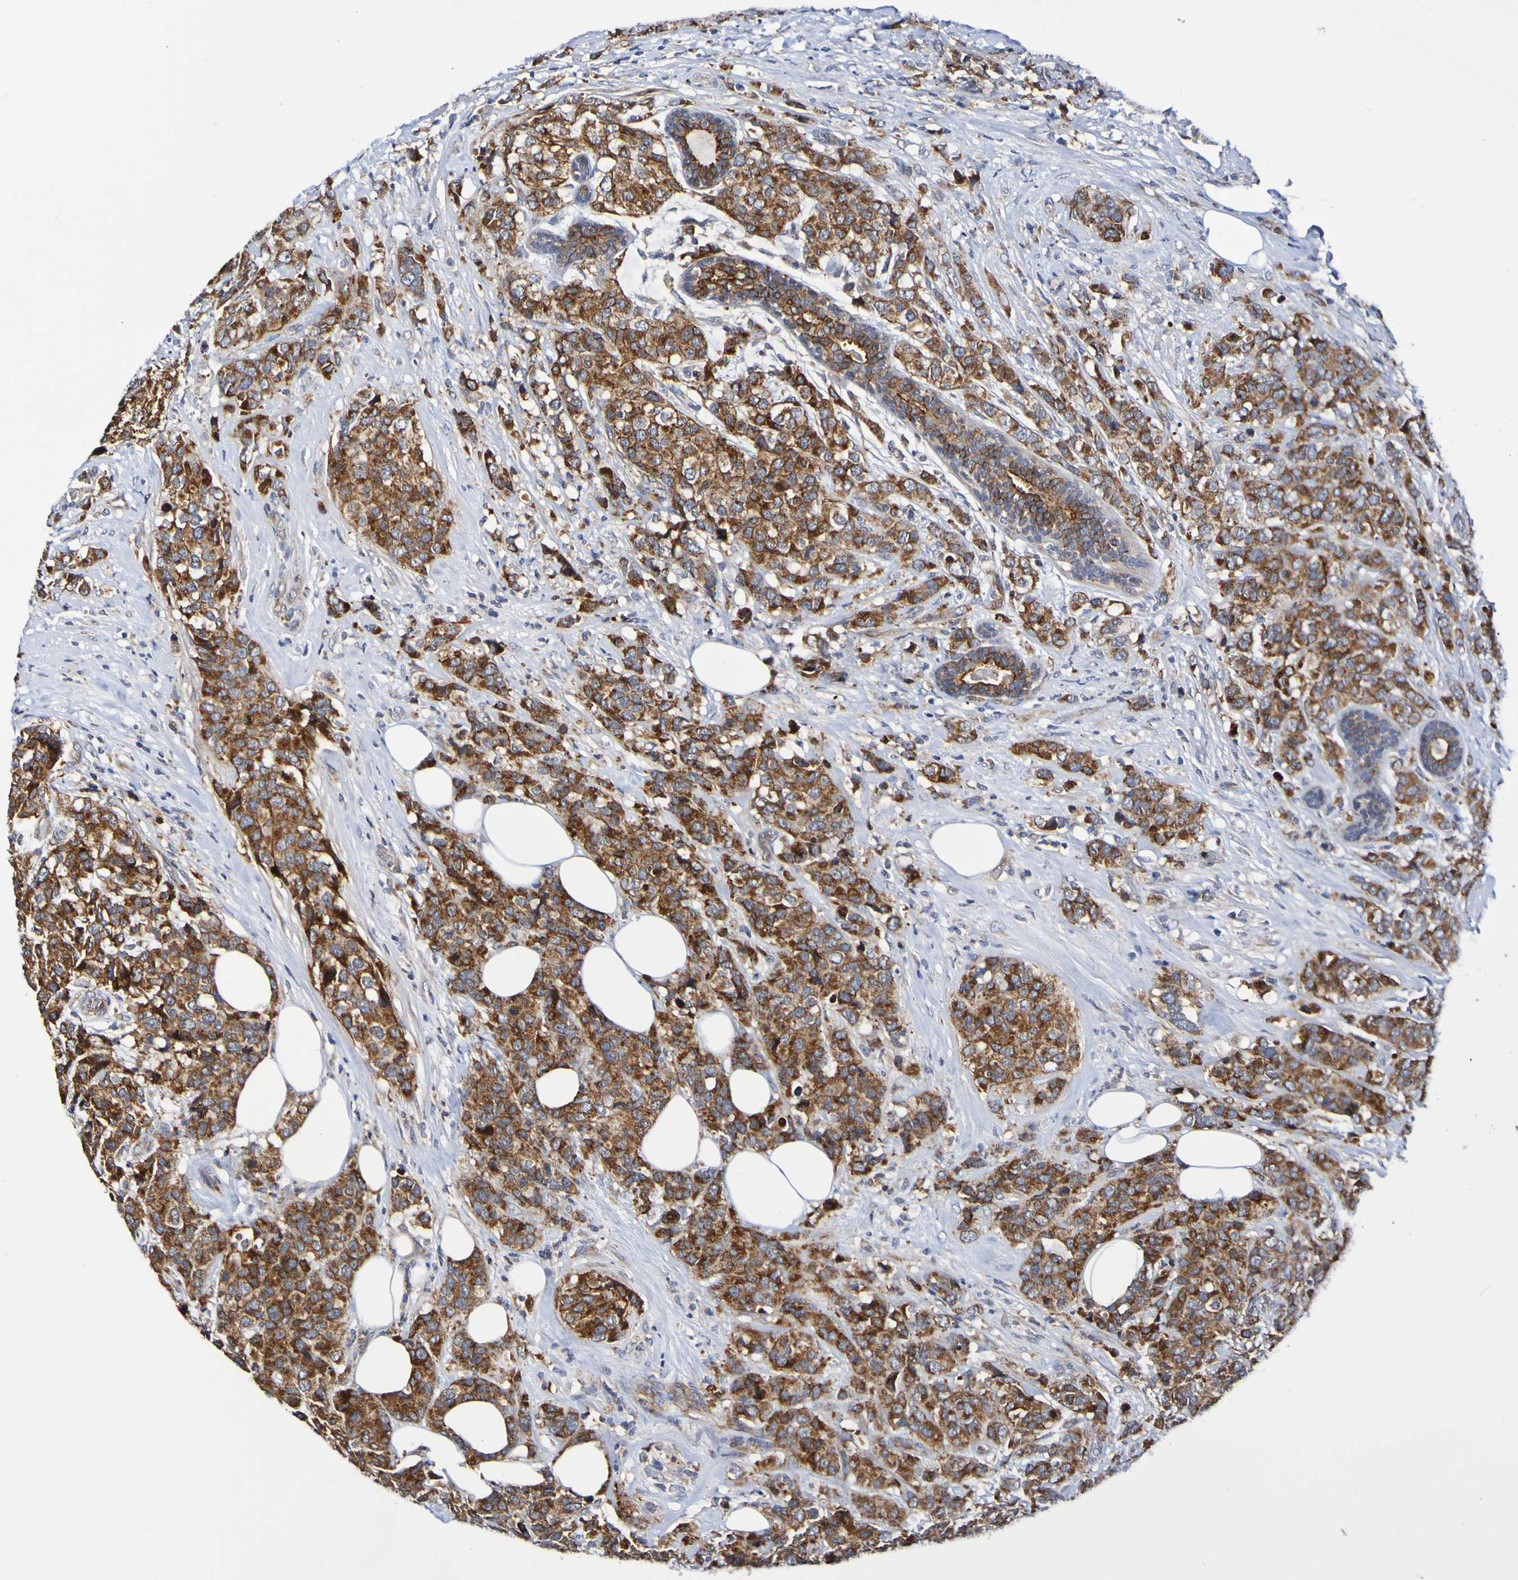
{"staining": {"intensity": "strong", "quantity": ">75%", "location": "cytoplasmic/membranous"}, "tissue": "breast cancer", "cell_type": "Tumor cells", "image_type": "cancer", "snomed": [{"axis": "morphology", "description": "Lobular carcinoma"}, {"axis": "topography", "description": "Breast"}], "caption": "Tumor cells display high levels of strong cytoplasmic/membranous expression in approximately >75% of cells in breast cancer. Nuclei are stained in blue.", "gene": "GJB1", "patient": {"sex": "female", "age": 59}}